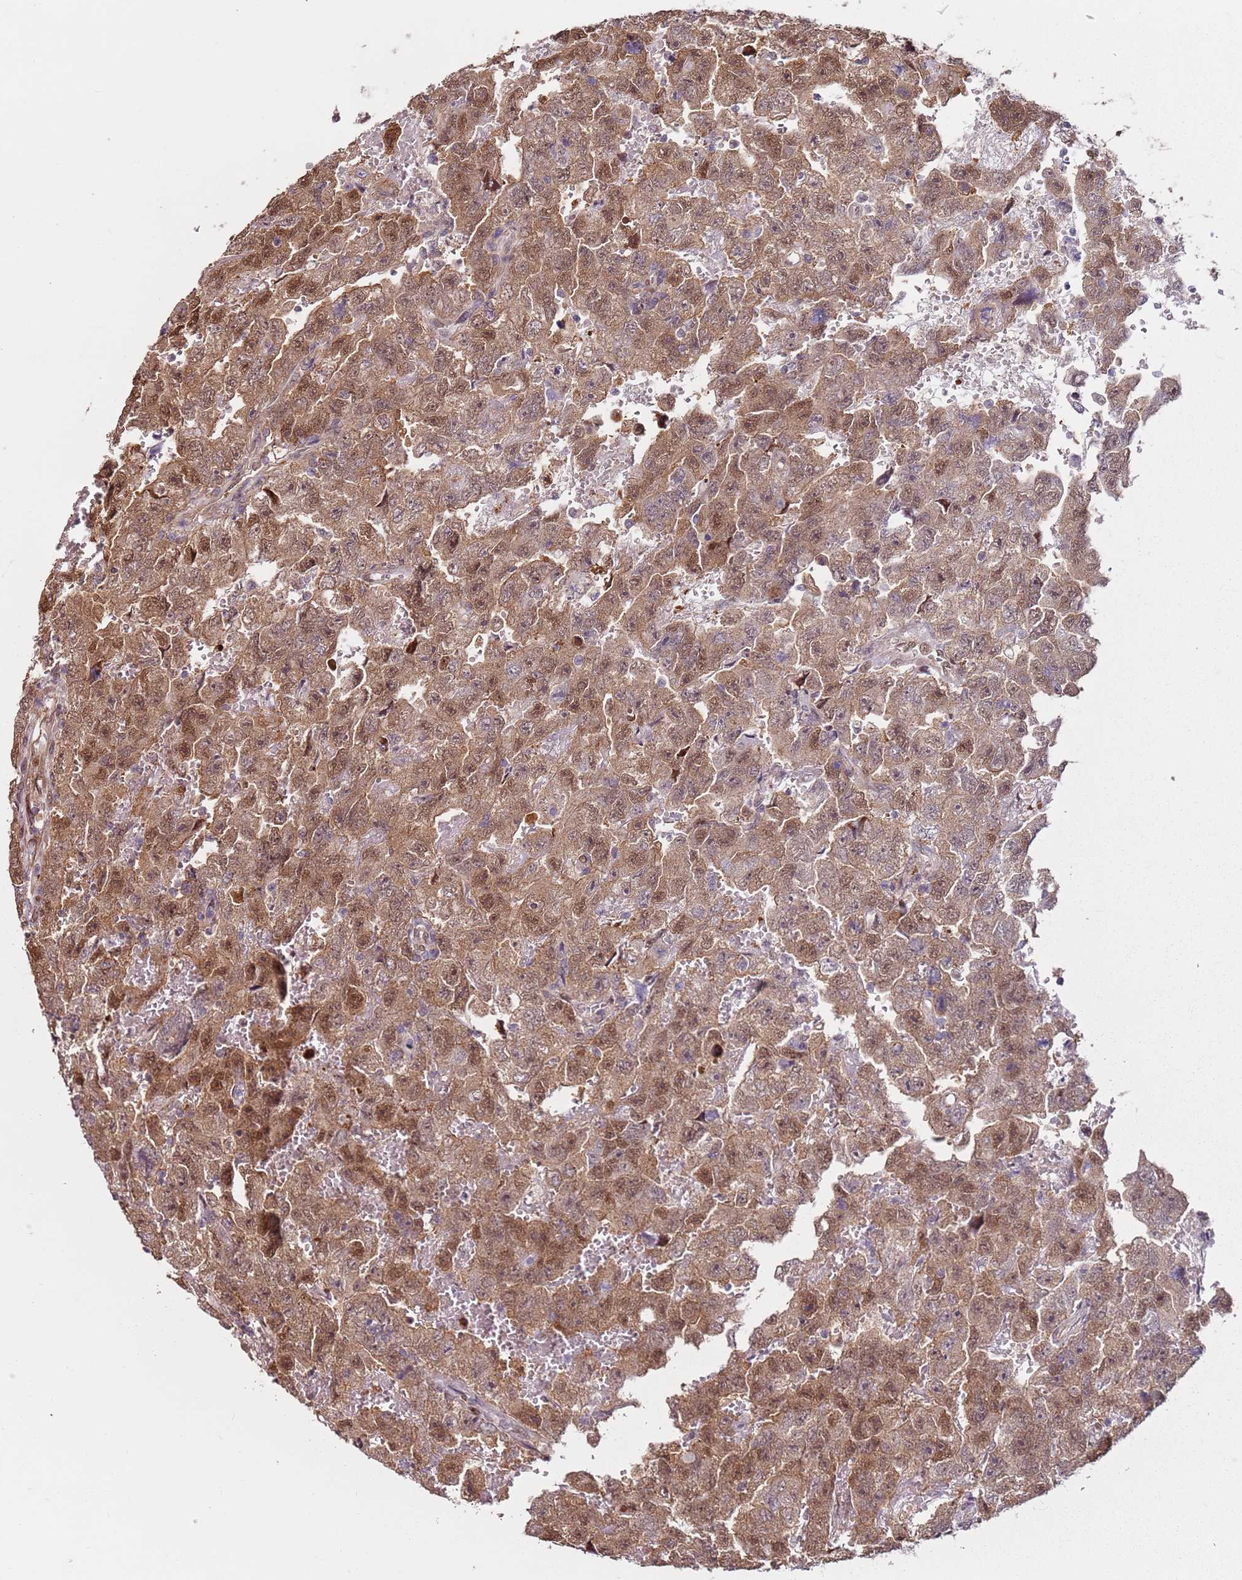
{"staining": {"intensity": "moderate", "quantity": ">75%", "location": "cytoplasmic/membranous,nuclear"}, "tissue": "testis cancer", "cell_type": "Tumor cells", "image_type": "cancer", "snomed": [{"axis": "morphology", "description": "Carcinoma, Embryonal, NOS"}, {"axis": "topography", "description": "Testis"}], "caption": "IHC image of human embryonal carcinoma (testis) stained for a protein (brown), which reveals medium levels of moderate cytoplasmic/membranous and nuclear expression in about >75% of tumor cells.", "gene": "PSMD4", "patient": {"sex": "male", "age": 45}}